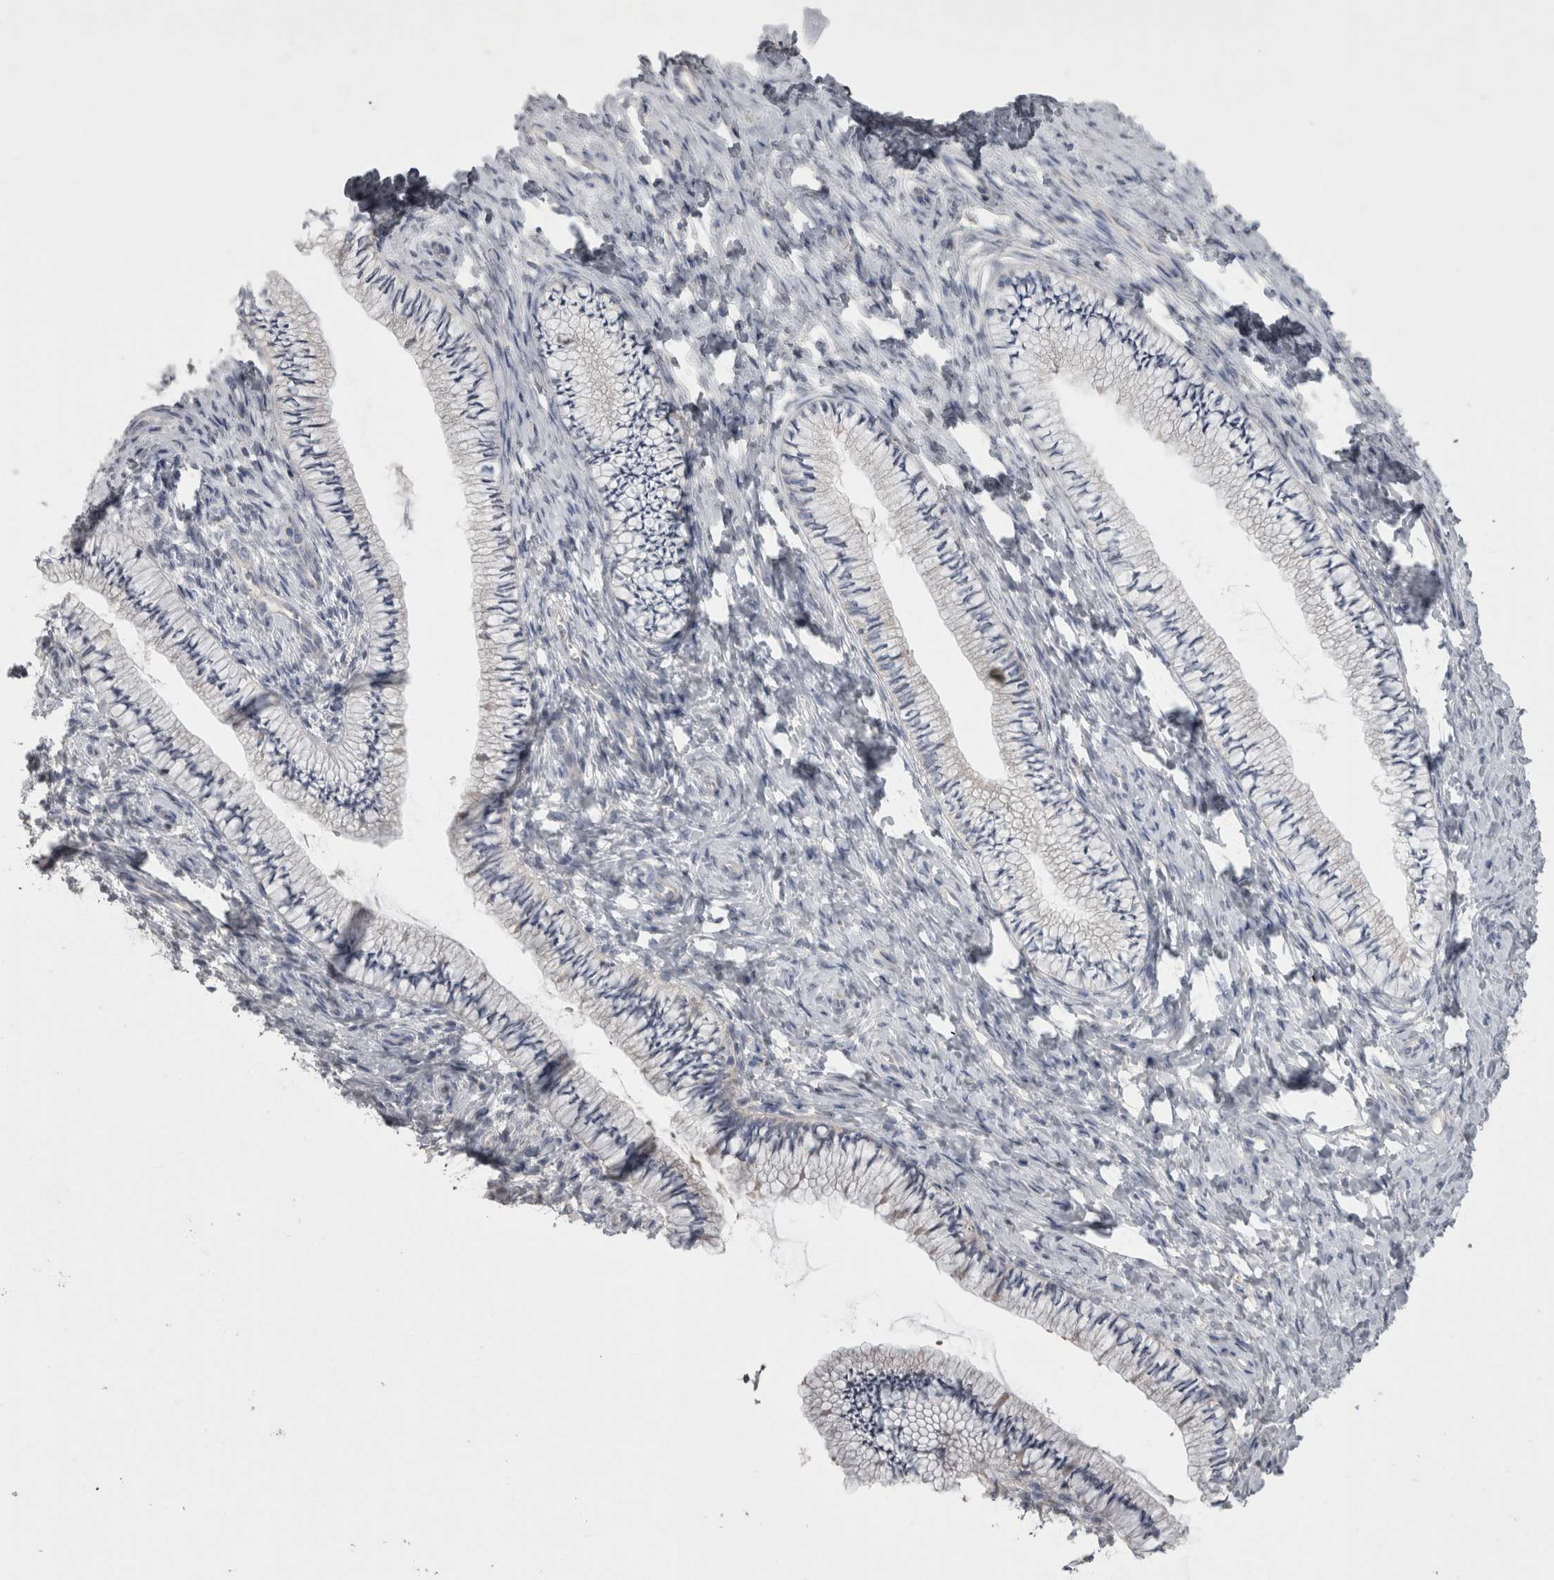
{"staining": {"intensity": "negative", "quantity": "none", "location": "none"}, "tissue": "cervix", "cell_type": "Glandular cells", "image_type": "normal", "snomed": [{"axis": "morphology", "description": "Normal tissue, NOS"}, {"axis": "topography", "description": "Cervix"}], "caption": "There is no significant staining in glandular cells of cervix. (Stains: DAB immunohistochemistry (IHC) with hematoxylin counter stain, Microscopy: brightfield microscopy at high magnification).", "gene": "LRRC40", "patient": {"sex": "female", "age": 36}}